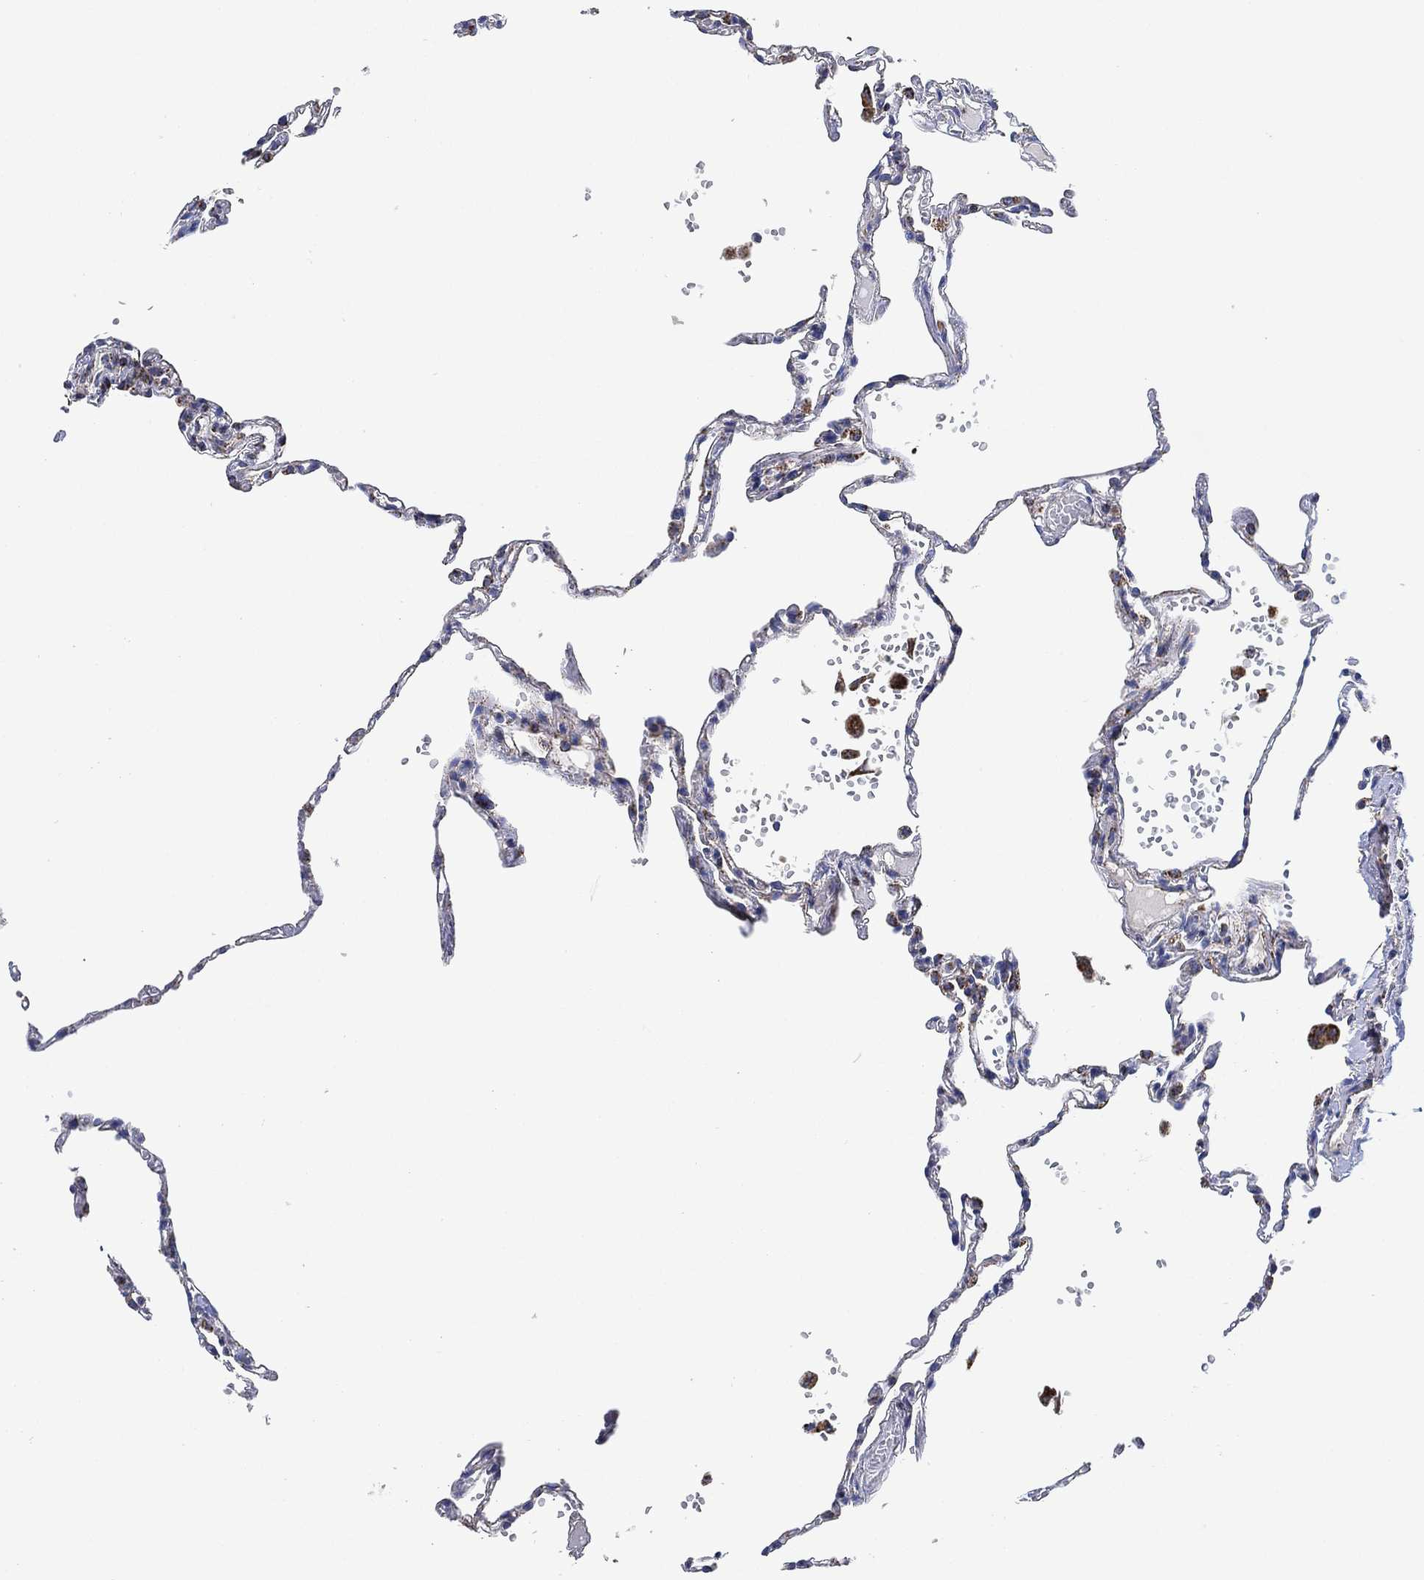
{"staining": {"intensity": "negative", "quantity": "none", "location": "none"}, "tissue": "lung", "cell_type": "Alveolar cells", "image_type": "normal", "snomed": [{"axis": "morphology", "description": "Normal tissue, NOS"}, {"axis": "topography", "description": "Lung"}], "caption": "Alveolar cells are negative for brown protein staining in benign lung. (DAB (3,3'-diaminobenzidine) immunohistochemistry (IHC) visualized using brightfield microscopy, high magnification).", "gene": "NDUFS3", "patient": {"sex": "male", "age": 78}}